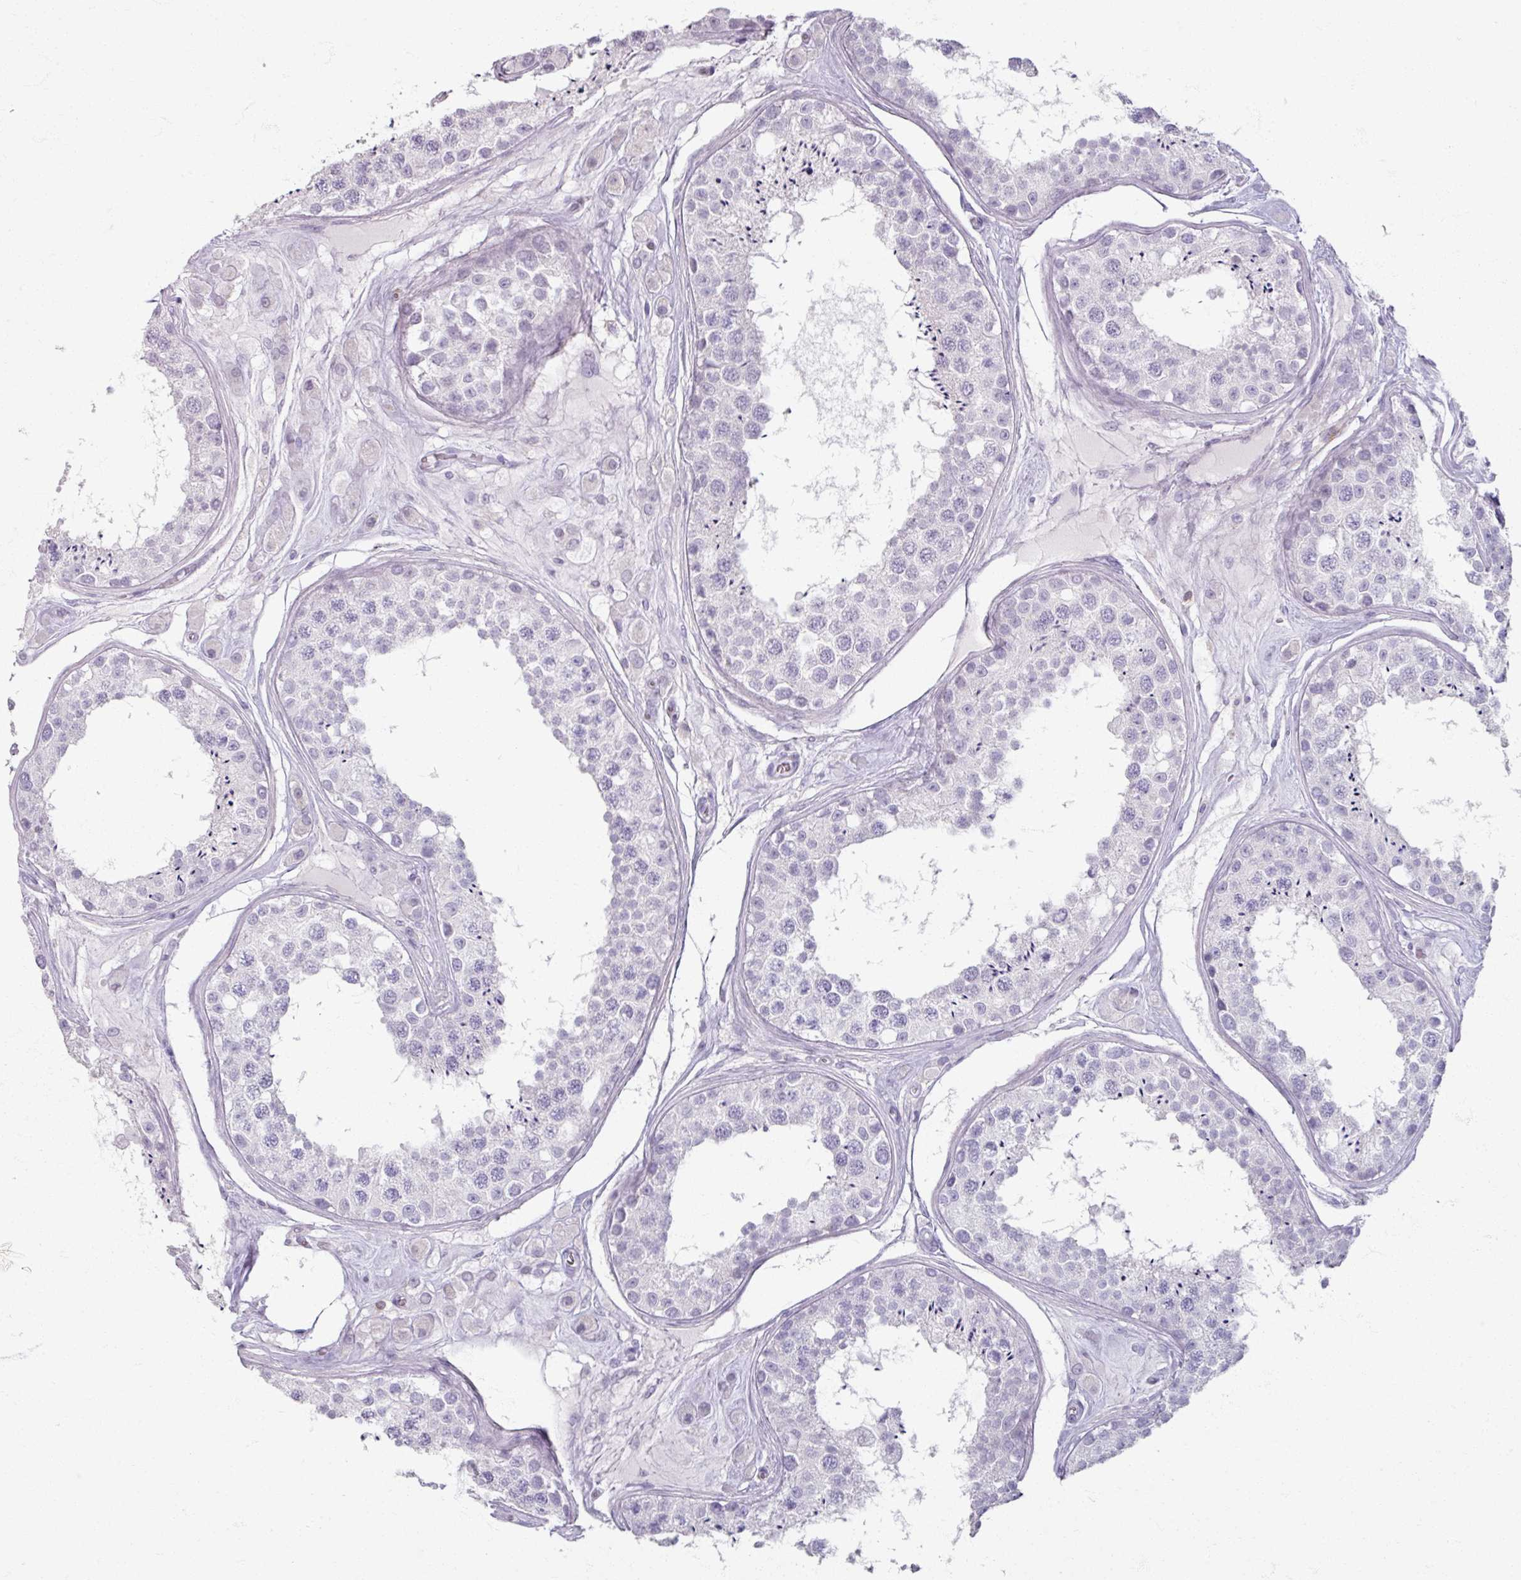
{"staining": {"intensity": "negative", "quantity": "none", "location": "none"}, "tissue": "testis", "cell_type": "Cells in seminiferous ducts", "image_type": "normal", "snomed": [{"axis": "morphology", "description": "Normal tissue, NOS"}, {"axis": "topography", "description": "Testis"}], "caption": "Benign testis was stained to show a protein in brown. There is no significant positivity in cells in seminiferous ducts.", "gene": "PTPRC", "patient": {"sex": "male", "age": 25}}